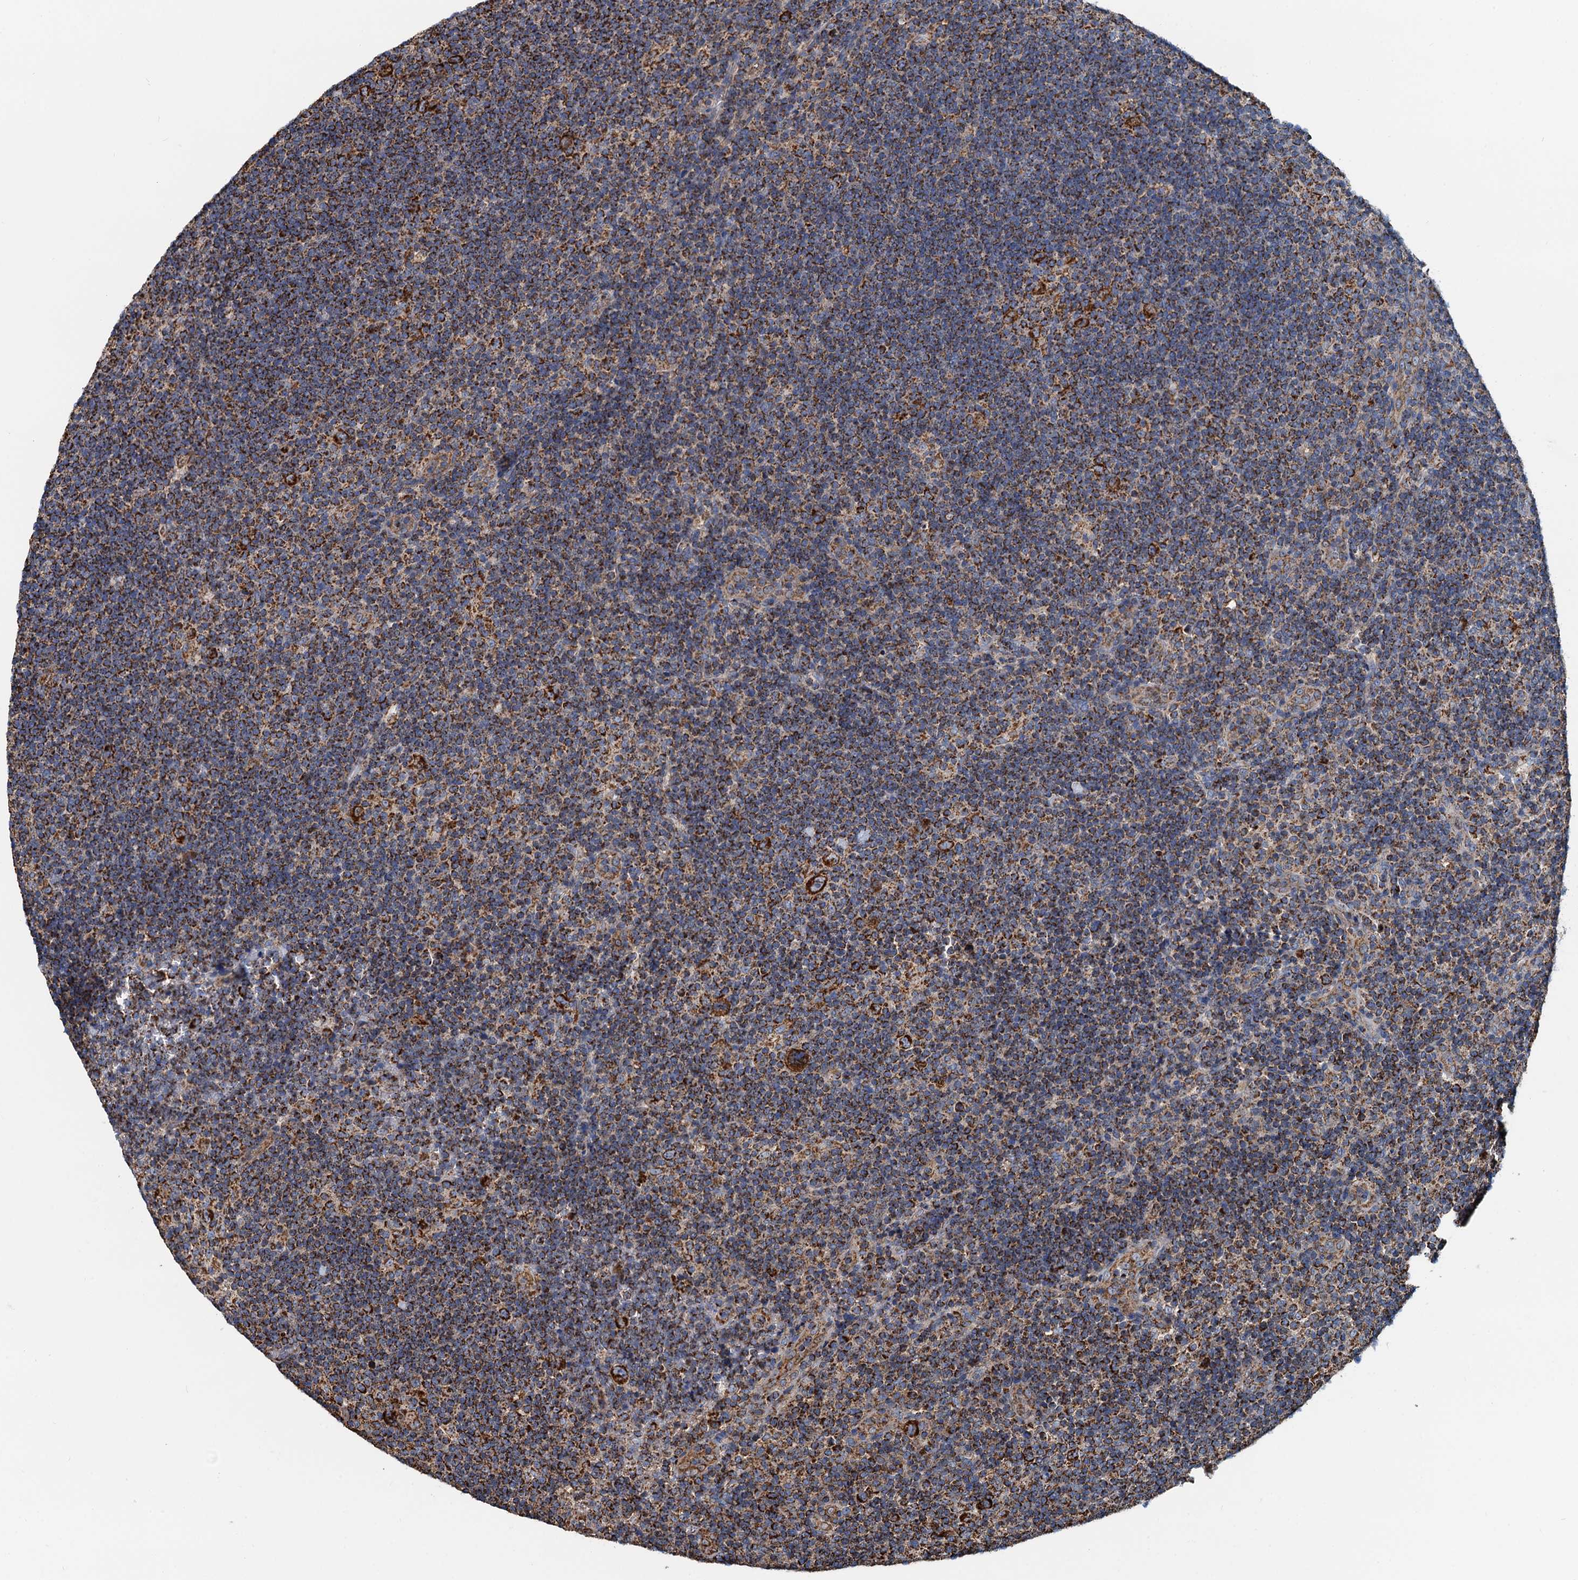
{"staining": {"intensity": "strong", "quantity": ">75%", "location": "cytoplasmic/membranous"}, "tissue": "lymphoma", "cell_type": "Tumor cells", "image_type": "cancer", "snomed": [{"axis": "morphology", "description": "Hodgkin's disease, NOS"}, {"axis": "topography", "description": "Lymph node"}], "caption": "The image displays immunohistochemical staining of Hodgkin's disease. There is strong cytoplasmic/membranous expression is present in about >75% of tumor cells.", "gene": "AAGAB", "patient": {"sex": "female", "age": 57}}